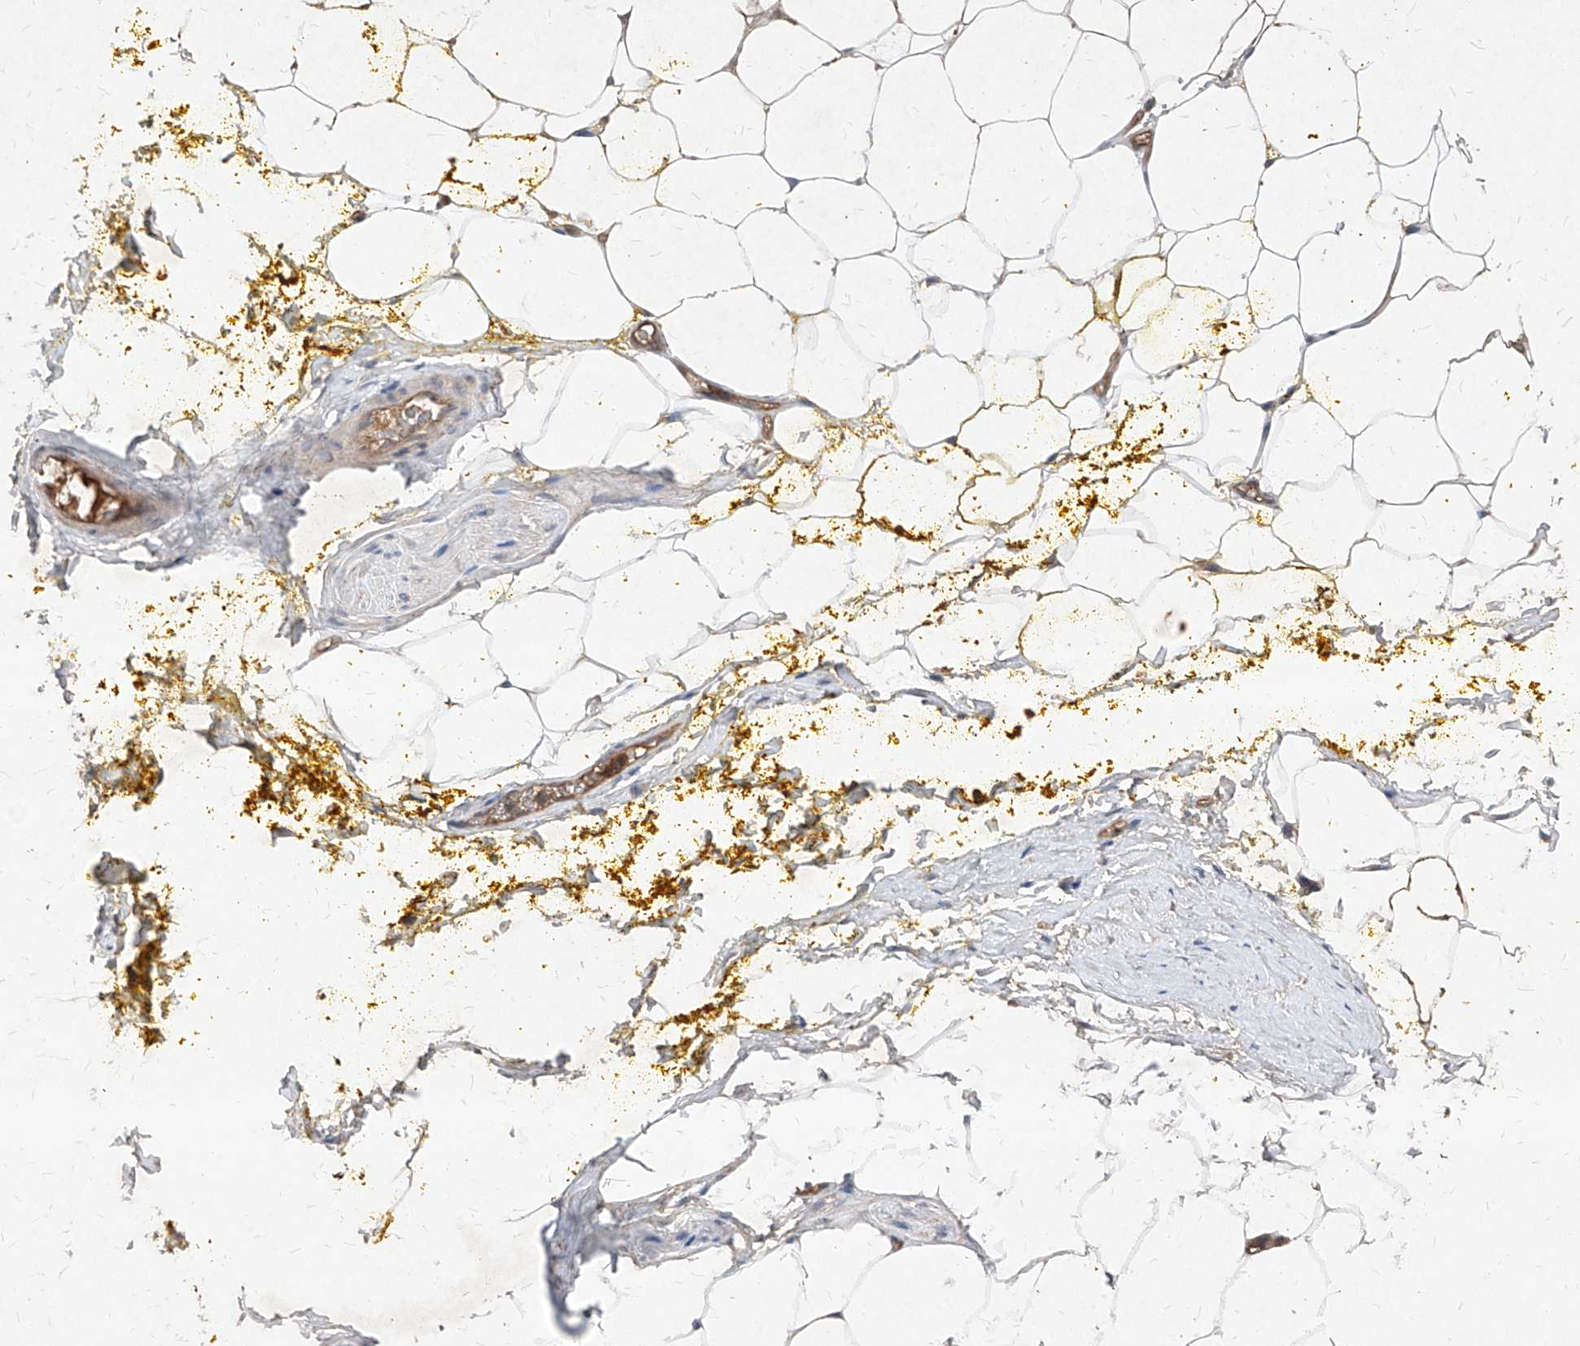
{"staining": {"intensity": "negative", "quantity": "none", "location": "none"}, "tissue": "adipose tissue", "cell_type": "Adipocytes", "image_type": "normal", "snomed": [{"axis": "morphology", "description": "Normal tissue, NOS"}, {"axis": "morphology", "description": "Adenocarcinoma, Low grade"}, {"axis": "topography", "description": "Prostate"}, {"axis": "topography", "description": "Peripheral nerve tissue"}], "caption": "DAB (3,3'-diaminobenzidine) immunohistochemical staining of unremarkable human adipose tissue exhibits no significant staining in adipocytes.", "gene": "SYNGR1", "patient": {"sex": "male", "age": 63}}